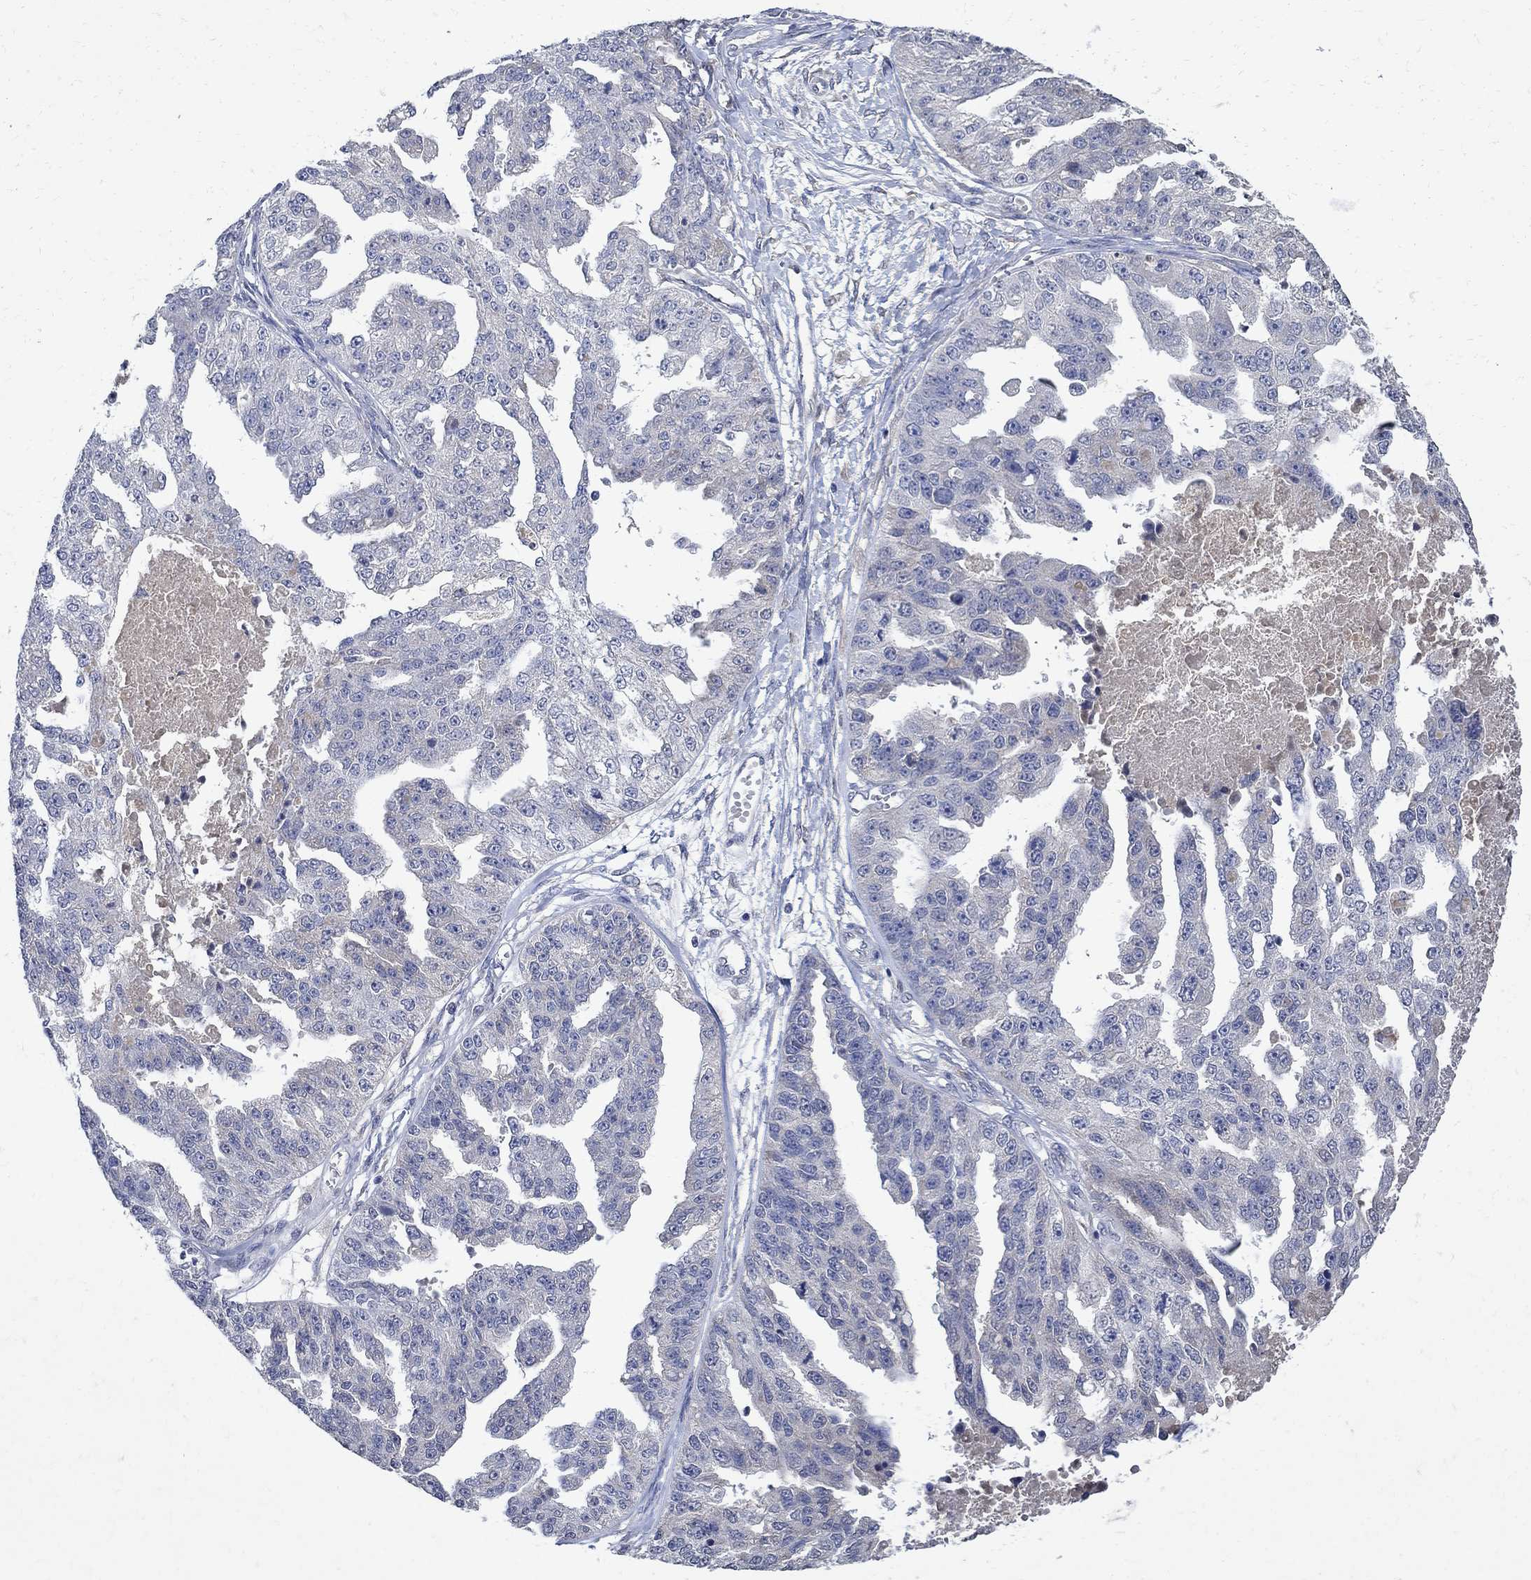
{"staining": {"intensity": "negative", "quantity": "none", "location": "none"}, "tissue": "ovarian cancer", "cell_type": "Tumor cells", "image_type": "cancer", "snomed": [{"axis": "morphology", "description": "Cystadenocarcinoma, serous, NOS"}, {"axis": "topography", "description": "Ovary"}], "caption": "There is no significant expression in tumor cells of ovarian cancer (serous cystadenocarcinoma). (Stains: DAB IHC with hematoxylin counter stain, Microscopy: brightfield microscopy at high magnification).", "gene": "TMEM169", "patient": {"sex": "female", "age": 58}}